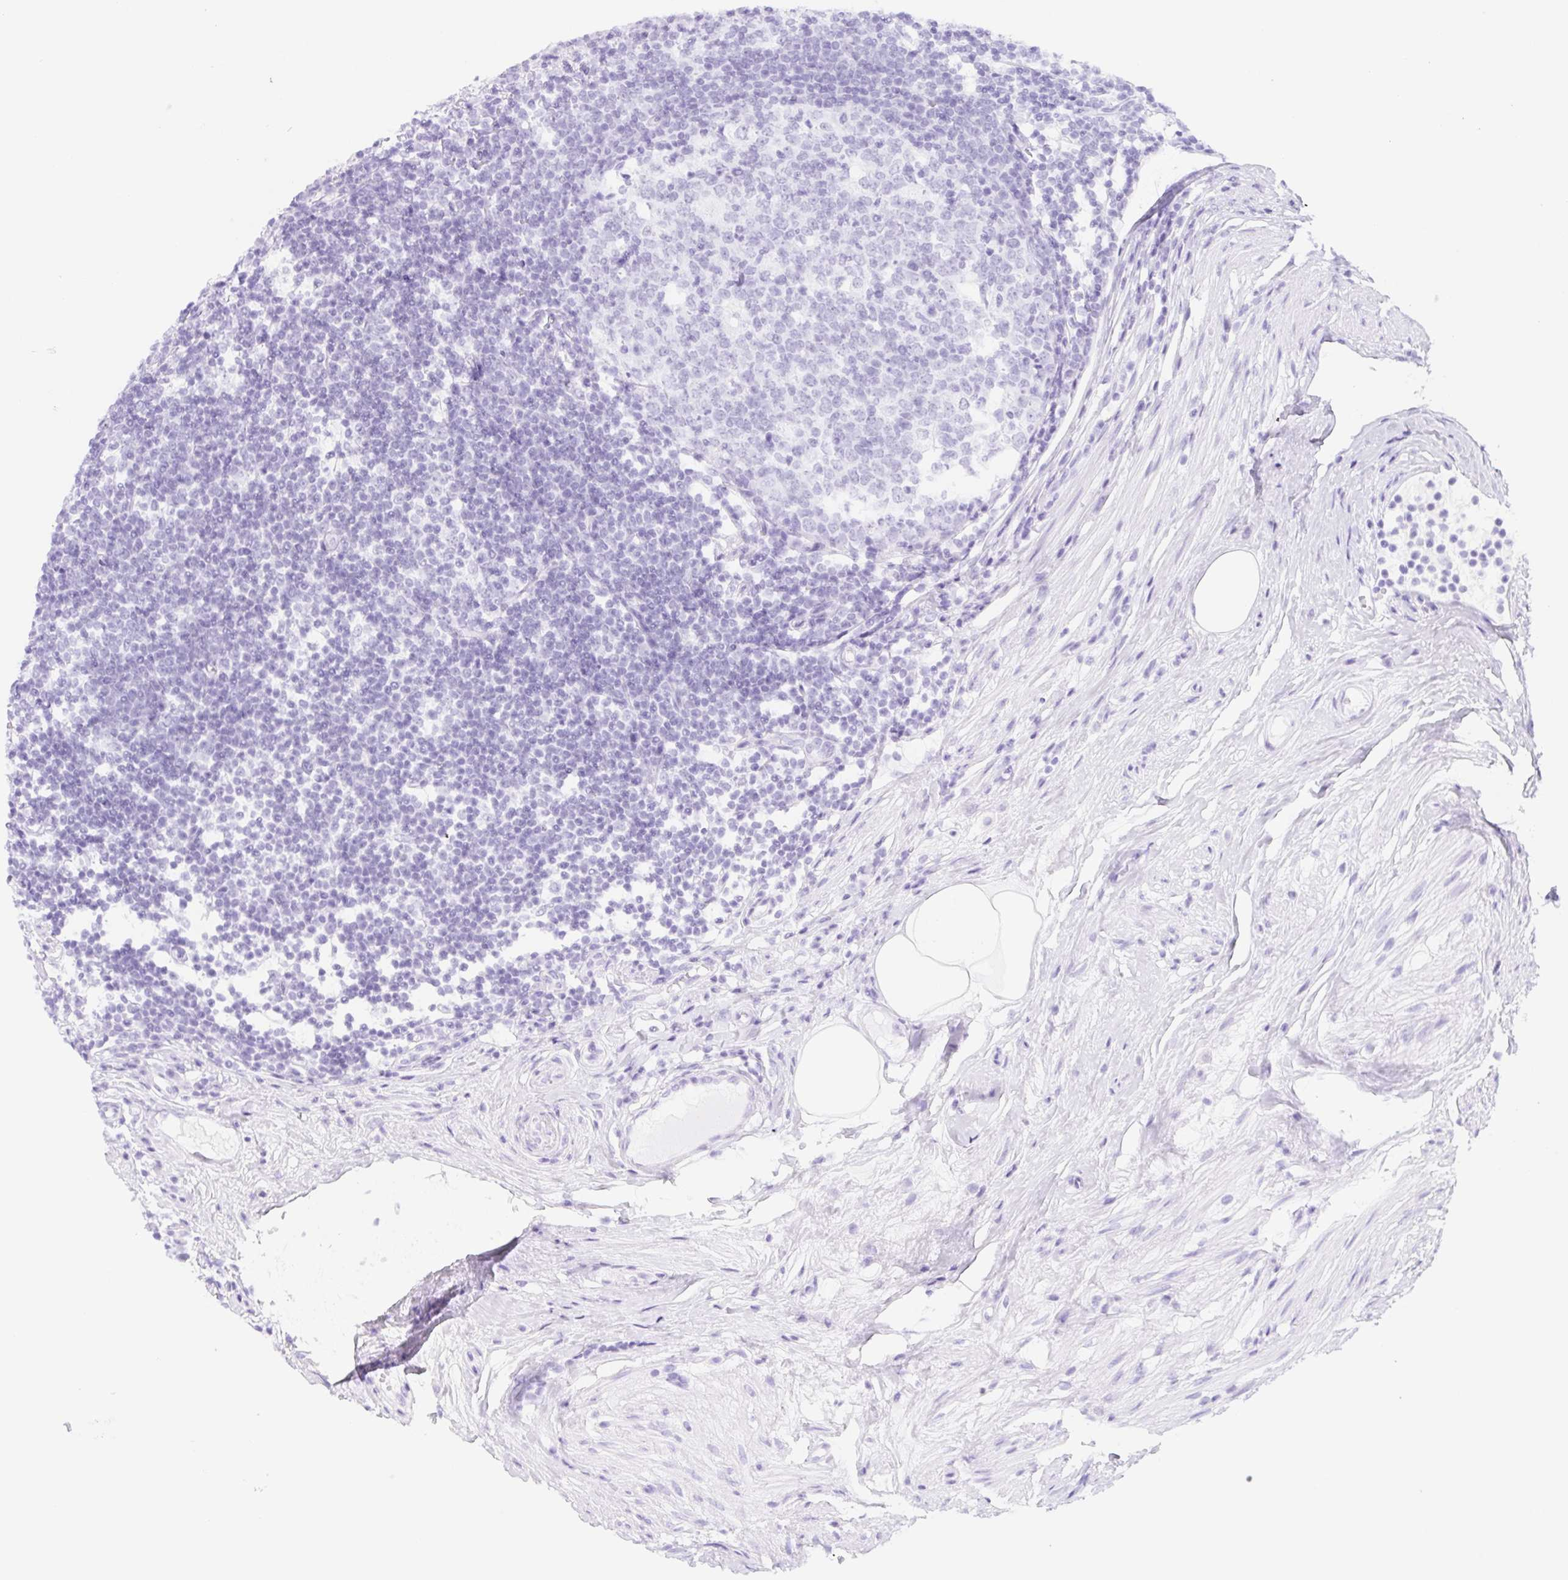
{"staining": {"intensity": "negative", "quantity": "none", "location": "none"}, "tissue": "appendix", "cell_type": "Glandular cells", "image_type": "normal", "snomed": [{"axis": "morphology", "description": "Normal tissue, NOS"}, {"axis": "topography", "description": "Appendix"}], "caption": "IHC micrograph of unremarkable appendix: human appendix stained with DAB displays no significant protein positivity in glandular cells. (DAB immunohistochemistry (IHC) visualized using brightfield microscopy, high magnification).", "gene": "CYP21A2", "patient": {"sex": "female", "age": 56}}